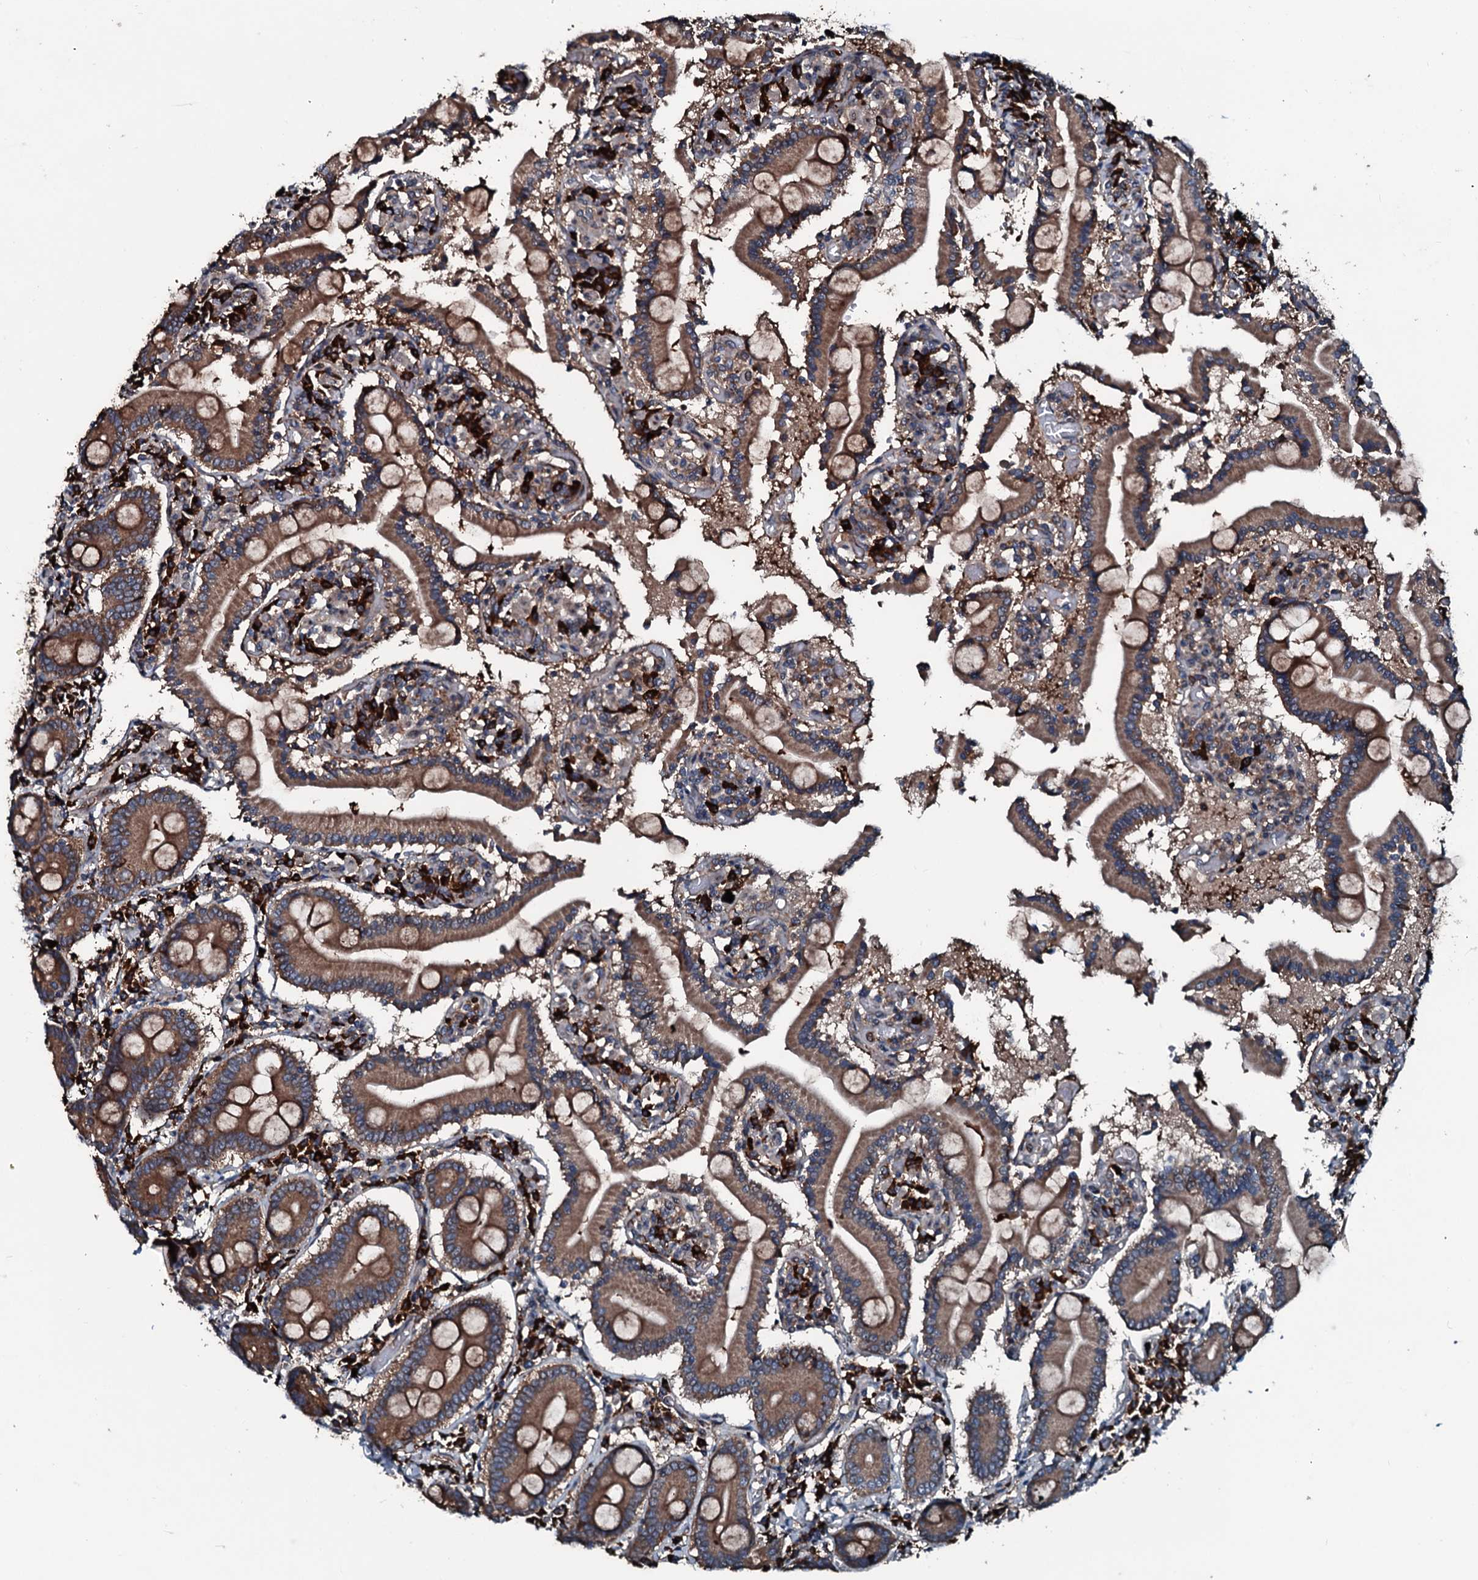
{"staining": {"intensity": "moderate", "quantity": ">75%", "location": "cytoplasmic/membranous"}, "tissue": "duodenum", "cell_type": "Glandular cells", "image_type": "normal", "snomed": [{"axis": "morphology", "description": "Normal tissue, NOS"}, {"axis": "topography", "description": "Duodenum"}], "caption": "Protein expression analysis of normal human duodenum reveals moderate cytoplasmic/membranous expression in about >75% of glandular cells. The protein of interest is stained brown, and the nuclei are stained in blue (DAB IHC with brightfield microscopy, high magnification).", "gene": "AARS1", "patient": {"sex": "male", "age": 55}}